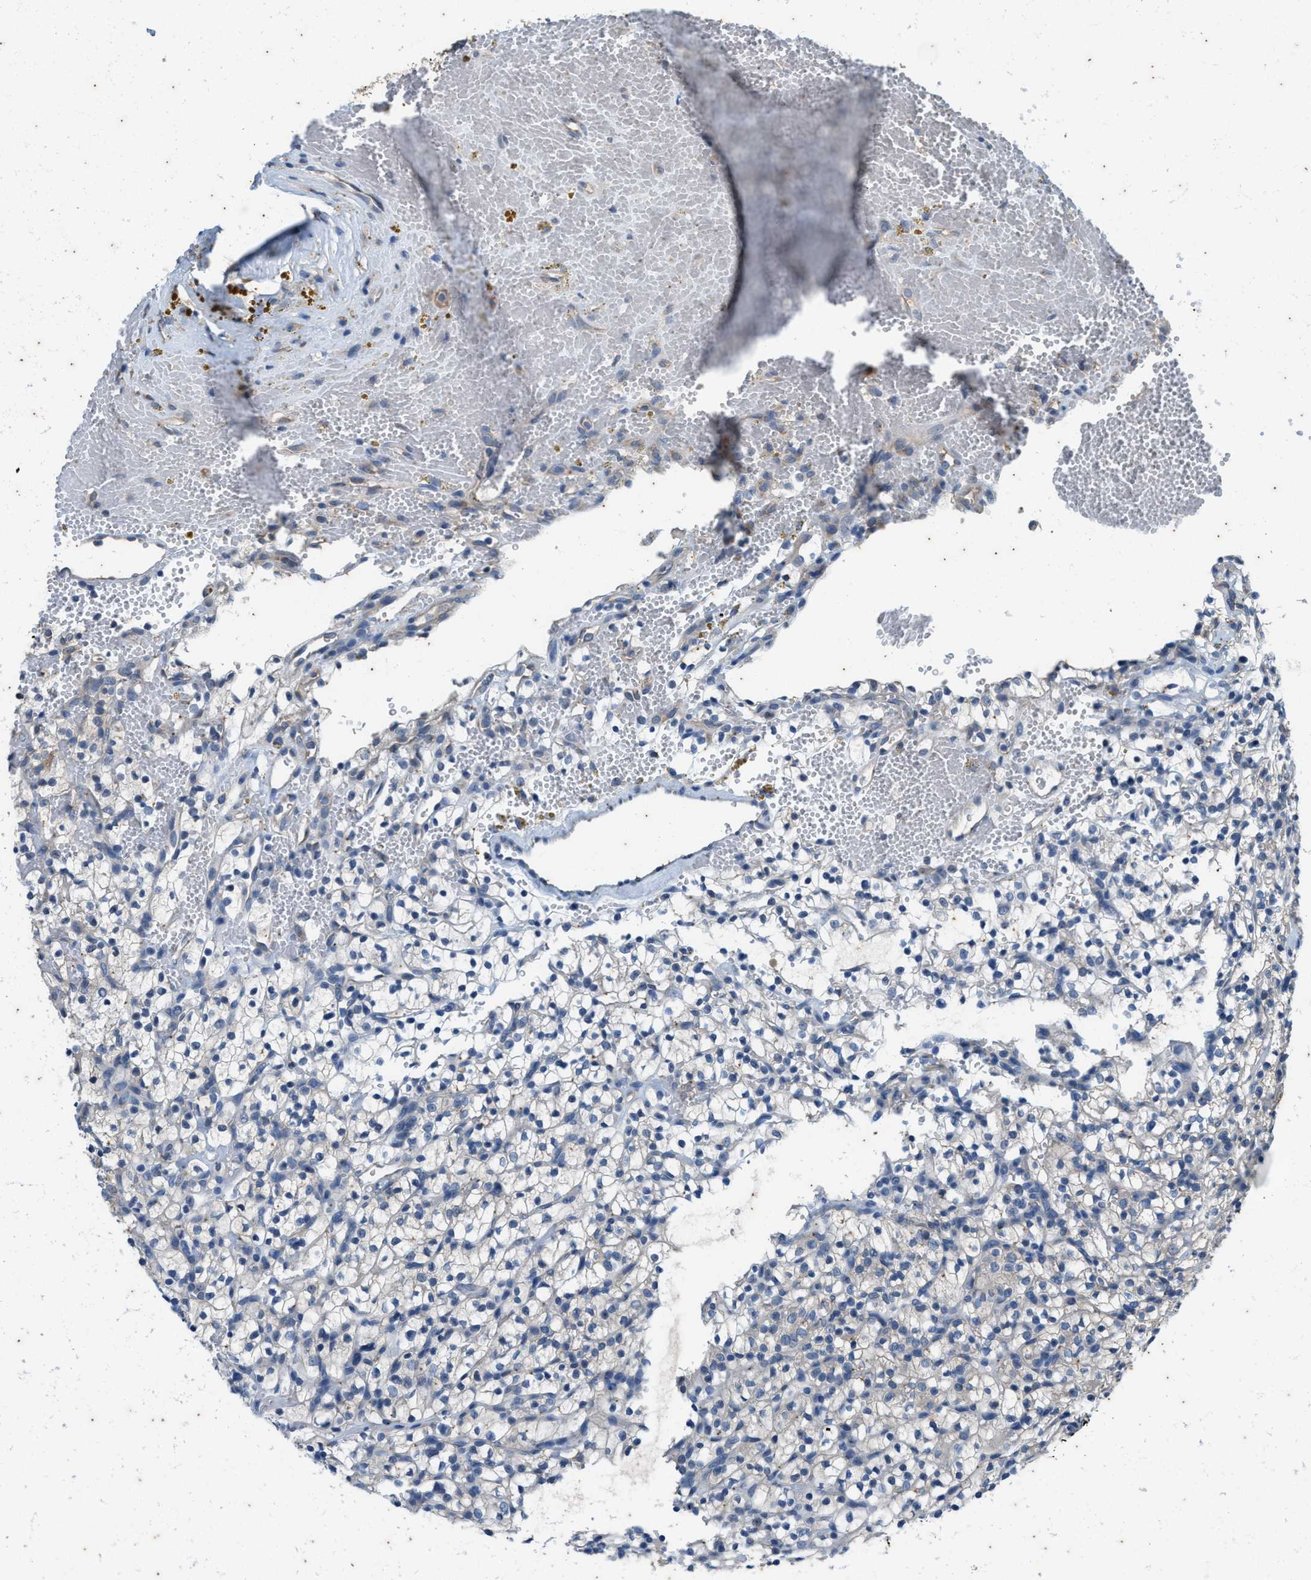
{"staining": {"intensity": "negative", "quantity": "none", "location": "none"}, "tissue": "renal cancer", "cell_type": "Tumor cells", "image_type": "cancer", "snomed": [{"axis": "morphology", "description": "Adenocarcinoma, NOS"}, {"axis": "topography", "description": "Kidney"}], "caption": "DAB (3,3'-diaminobenzidine) immunohistochemical staining of human adenocarcinoma (renal) shows no significant staining in tumor cells.", "gene": "COX19", "patient": {"sex": "female", "age": 57}}